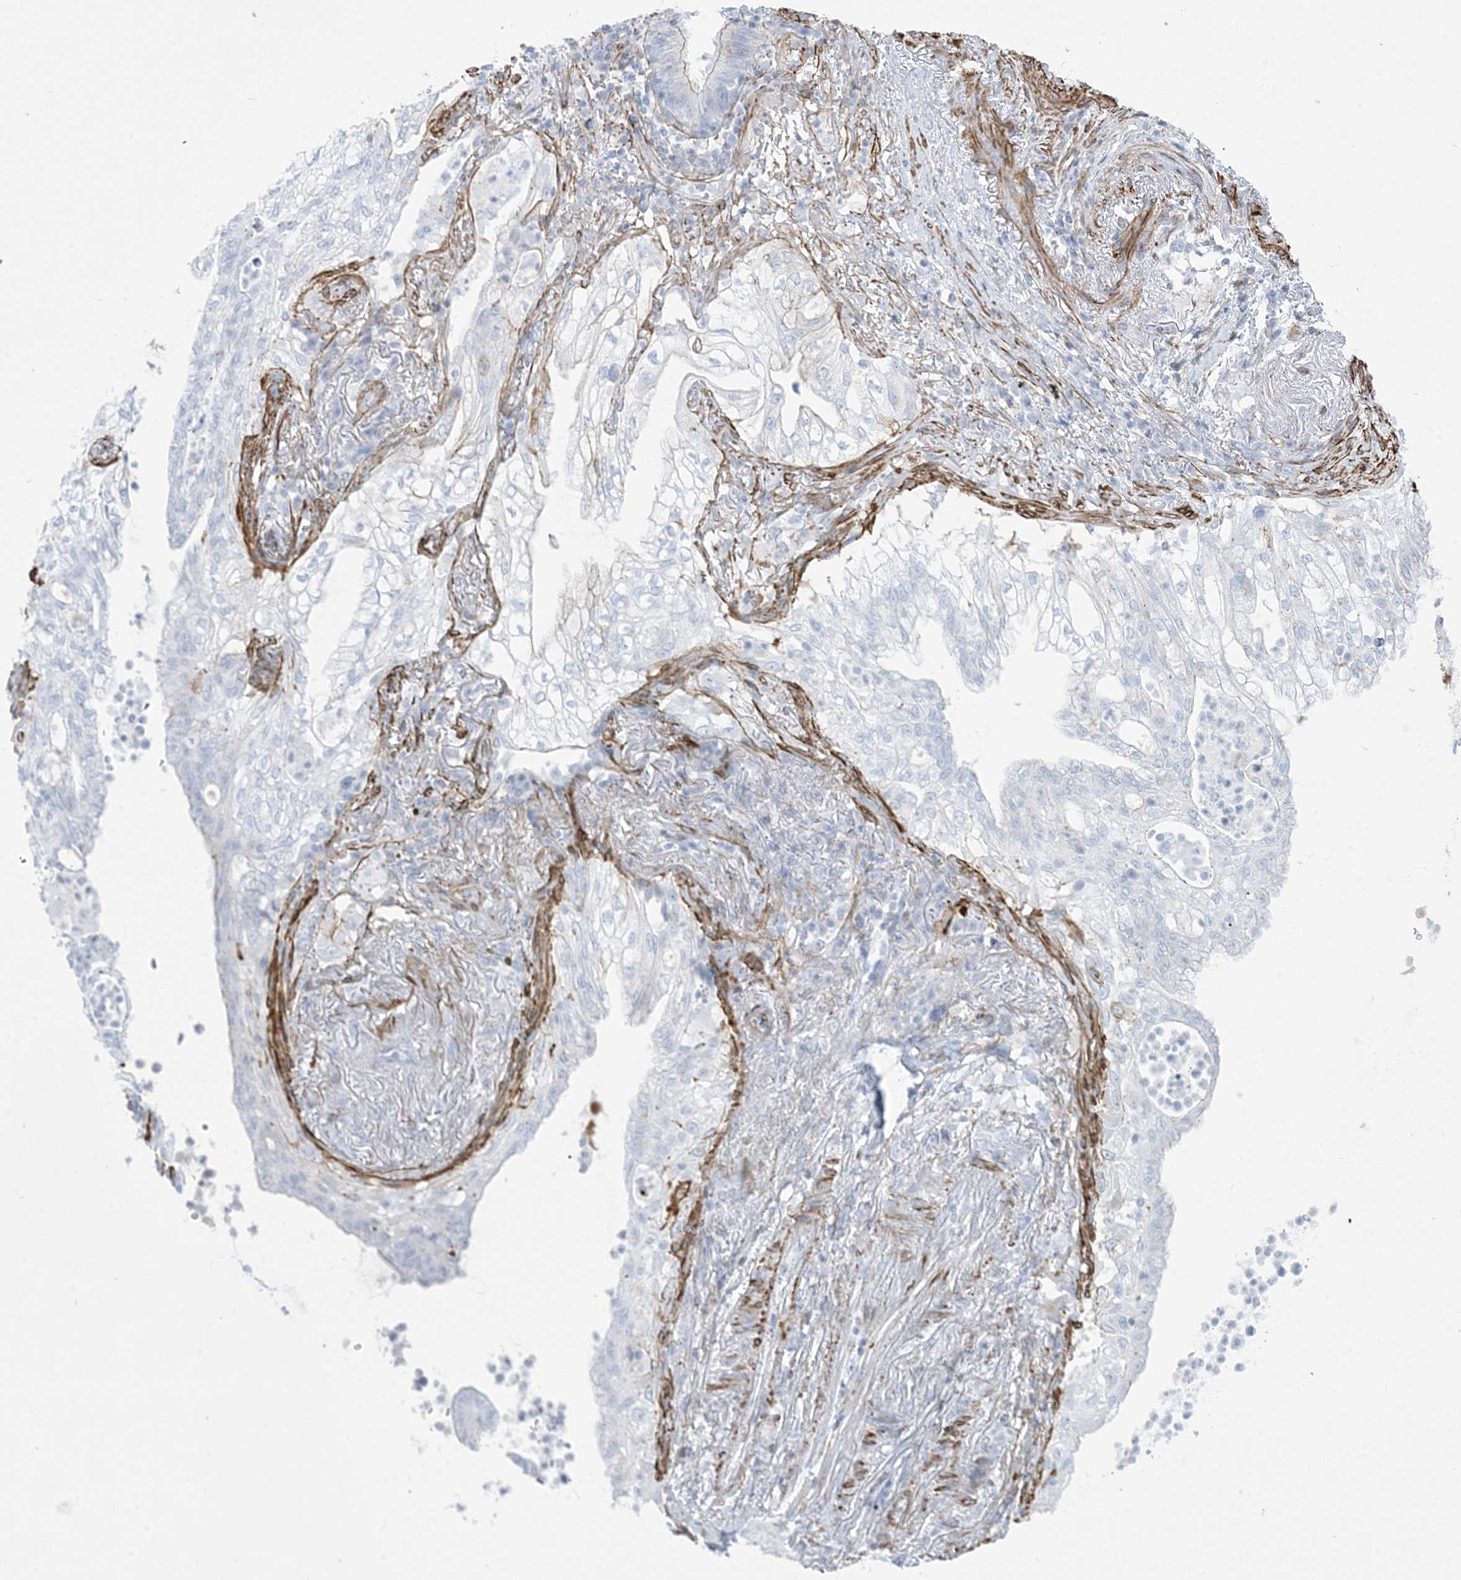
{"staining": {"intensity": "negative", "quantity": "none", "location": "none"}, "tissue": "lung cancer", "cell_type": "Tumor cells", "image_type": "cancer", "snomed": [{"axis": "morphology", "description": "Adenocarcinoma, NOS"}, {"axis": "topography", "description": "Lung"}], "caption": "An IHC photomicrograph of lung cancer (adenocarcinoma) is shown. There is no staining in tumor cells of lung cancer (adenocarcinoma).", "gene": "B3GNT7", "patient": {"sex": "female", "age": 70}}